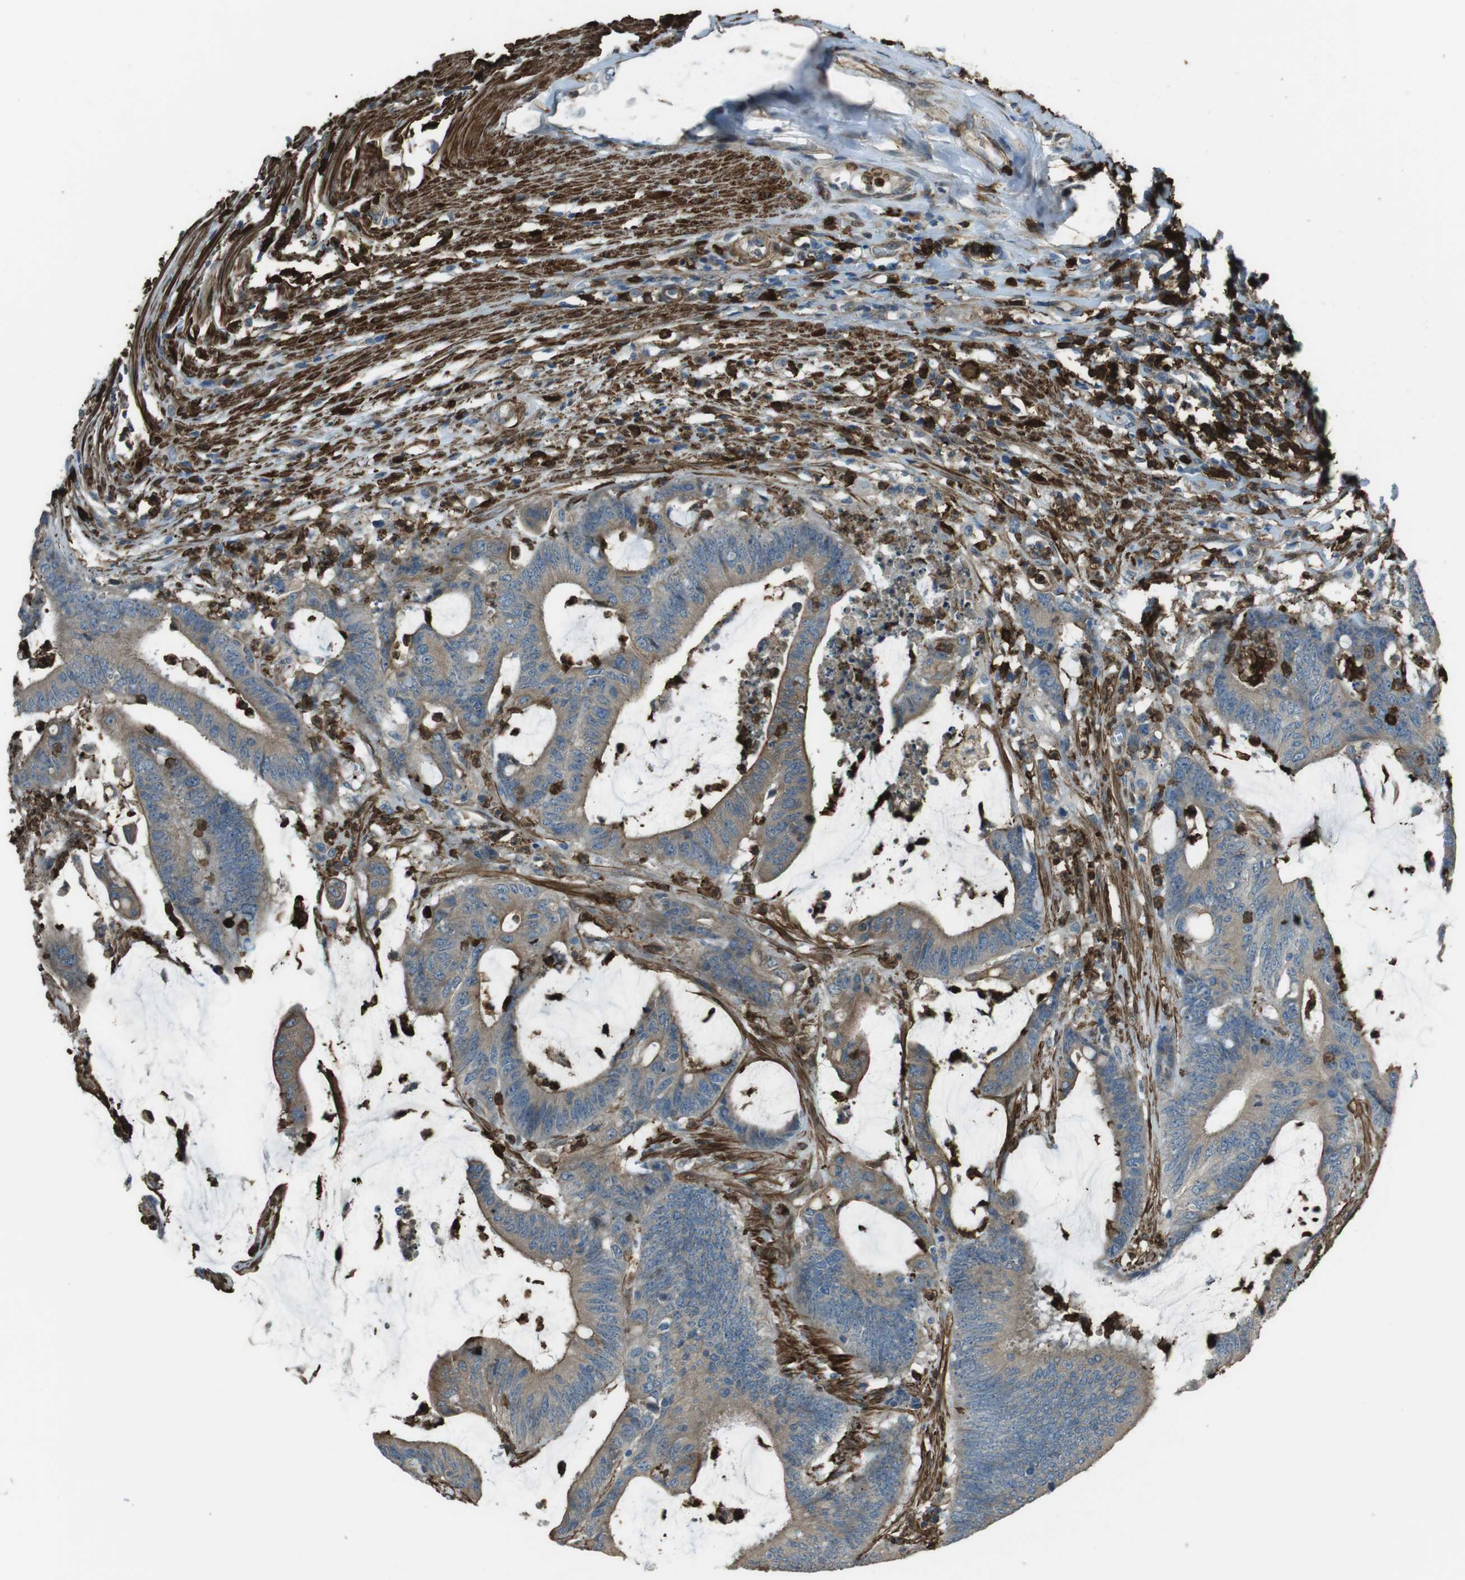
{"staining": {"intensity": "moderate", "quantity": ">75%", "location": "cytoplasmic/membranous"}, "tissue": "colorectal cancer", "cell_type": "Tumor cells", "image_type": "cancer", "snomed": [{"axis": "morphology", "description": "Adenocarcinoma, NOS"}, {"axis": "topography", "description": "Rectum"}], "caption": "IHC photomicrograph of neoplastic tissue: human adenocarcinoma (colorectal) stained using immunohistochemistry shows medium levels of moderate protein expression localized specifically in the cytoplasmic/membranous of tumor cells, appearing as a cytoplasmic/membranous brown color.", "gene": "SFT2D1", "patient": {"sex": "female", "age": 66}}